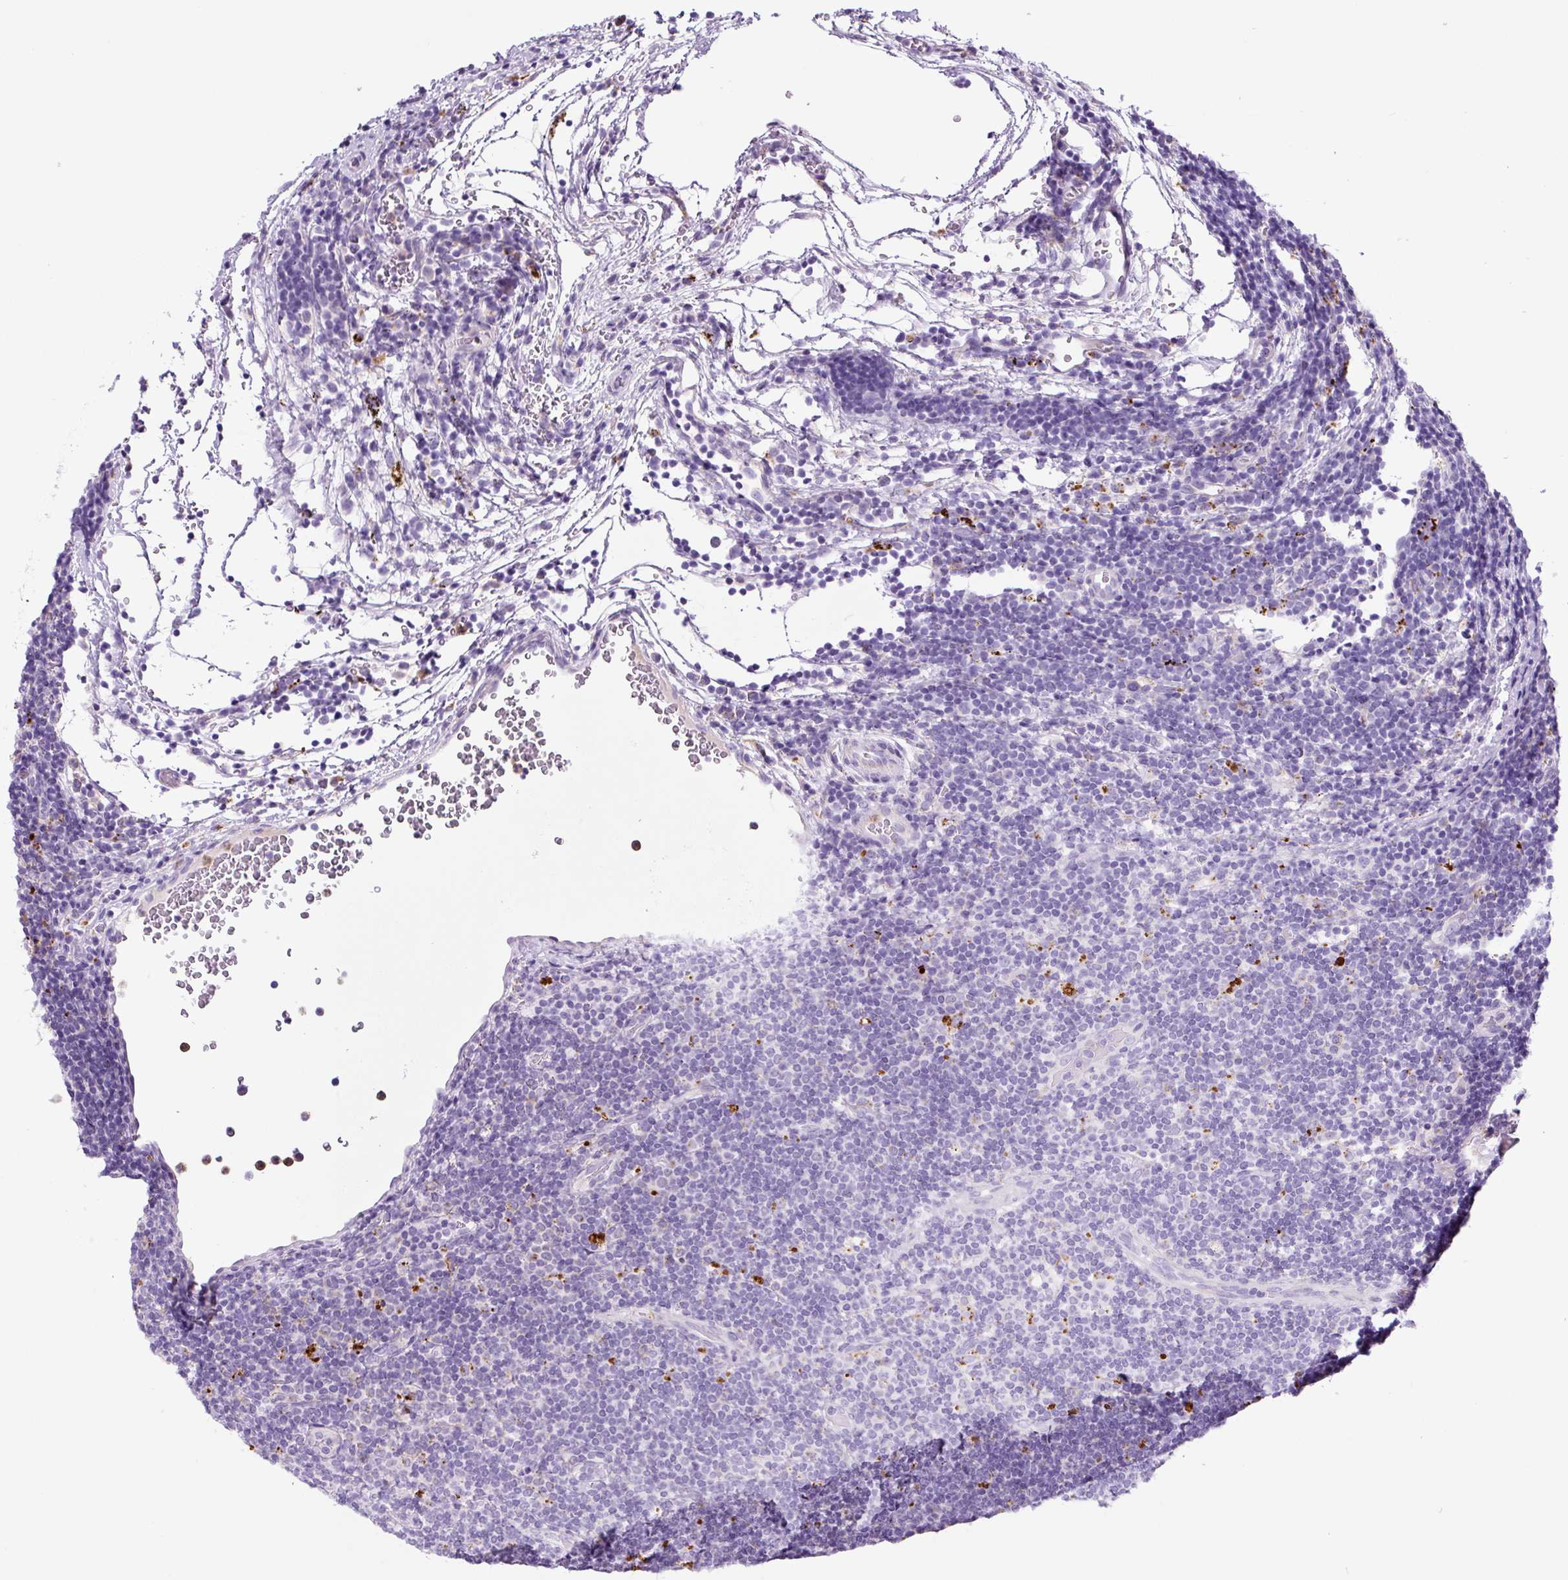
{"staining": {"intensity": "negative", "quantity": "none", "location": "none"}, "tissue": "lymphoma", "cell_type": "Tumor cells", "image_type": "cancer", "snomed": [{"axis": "morphology", "description": "Hodgkin's disease, NOS"}, {"axis": "topography", "description": "Lymph node"}], "caption": "IHC photomicrograph of neoplastic tissue: human lymphoma stained with DAB exhibits no significant protein positivity in tumor cells. The staining is performed using DAB (3,3'-diaminobenzidine) brown chromogen with nuclei counter-stained in using hematoxylin.", "gene": "LCN10", "patient": {"sex": "female", "age": 57}}